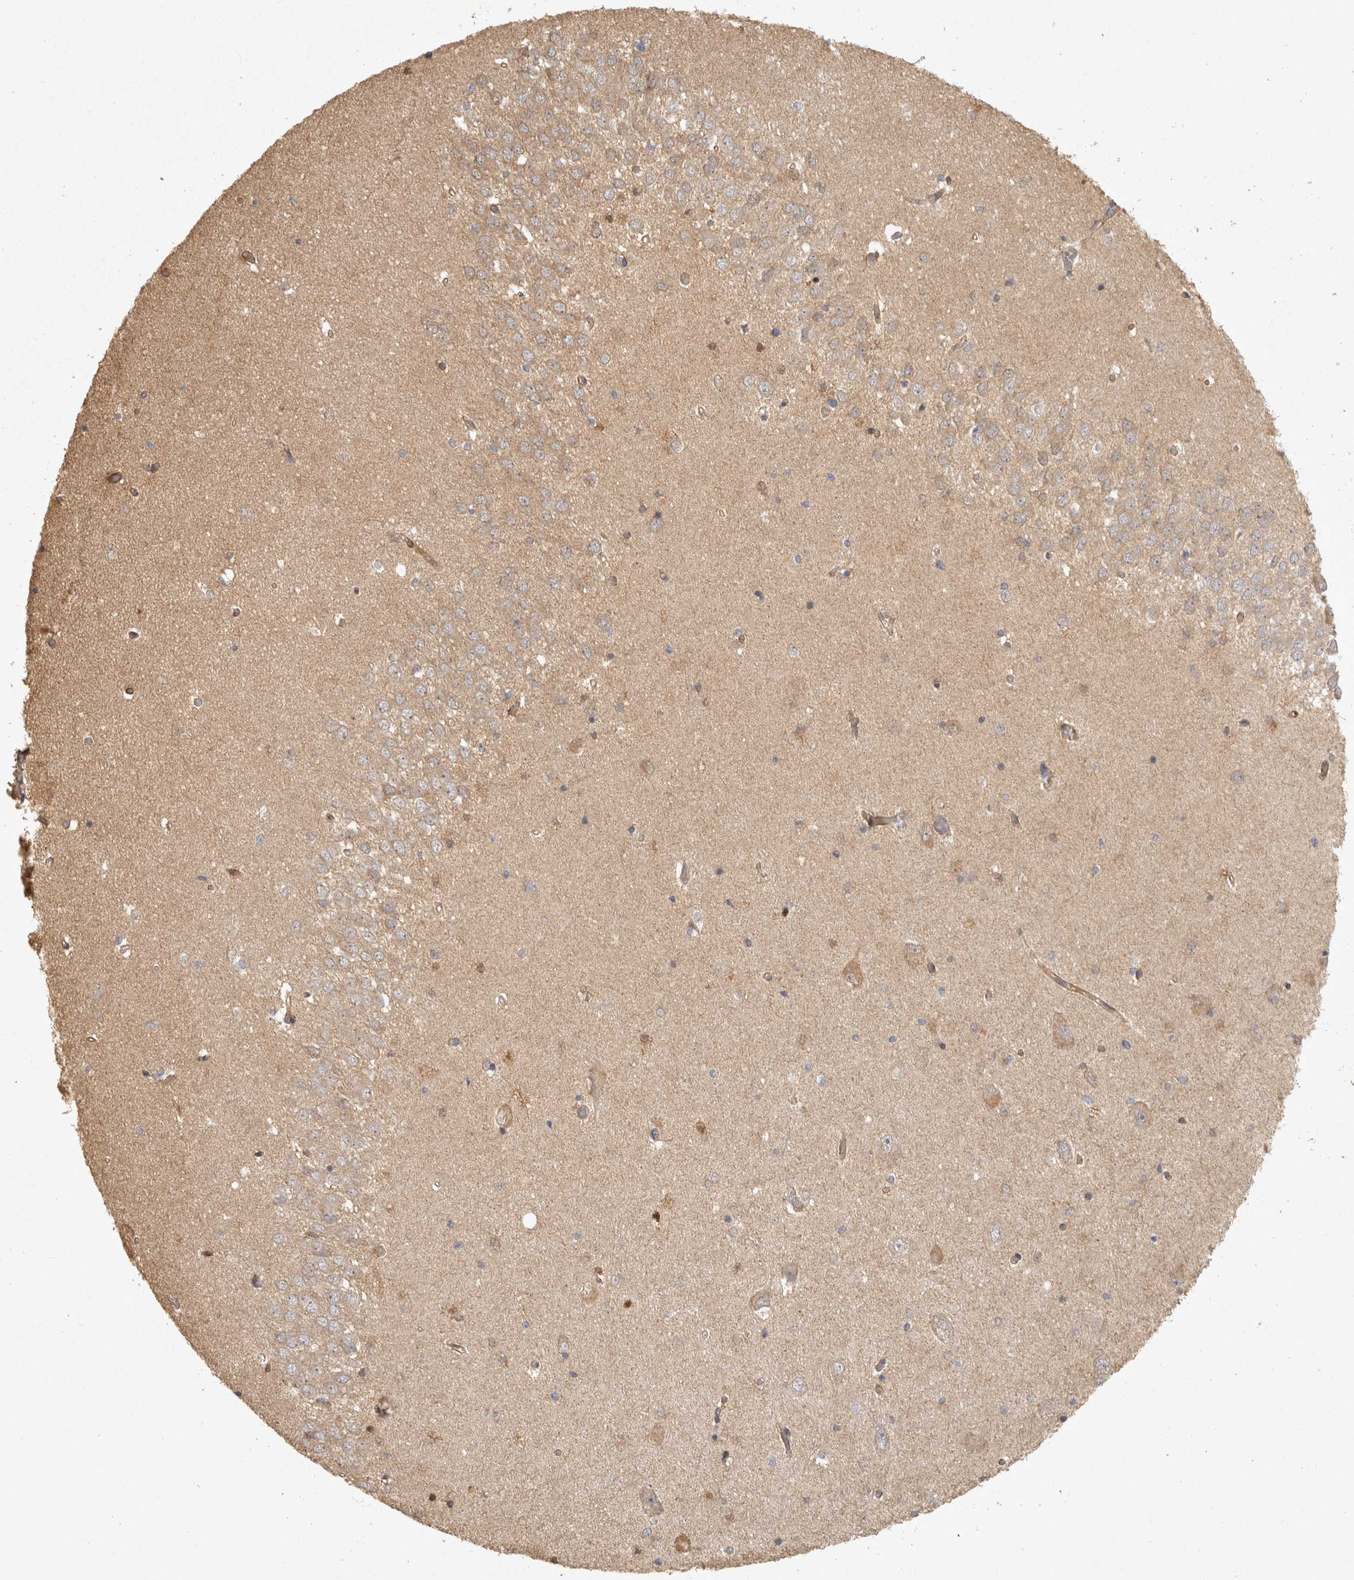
{"staining": {"intensity": "moderate", "quantity": "25%-75%", "location": "cytoplasmic/membranous"}, "tissue": "hippocampus", "cell_type": "Glial cells", "image_type": "normal", "snomed": [{"axis": "morphology", "description": "Normal tissue, NOS"}, {"axis": "topography", "description": "Hippocampus"}], "caption": "Hippocampus stained with DAB immunohistochemistry (IHC) demonstrates medium levels of moderate cytoplasmic/membranous staining in about 25%-75% of glial cells. The protein is shown in brown color, while the nuclei are stained blue.", "gene": "OSTN", "patient": {"sex": "male", "age": 45}}